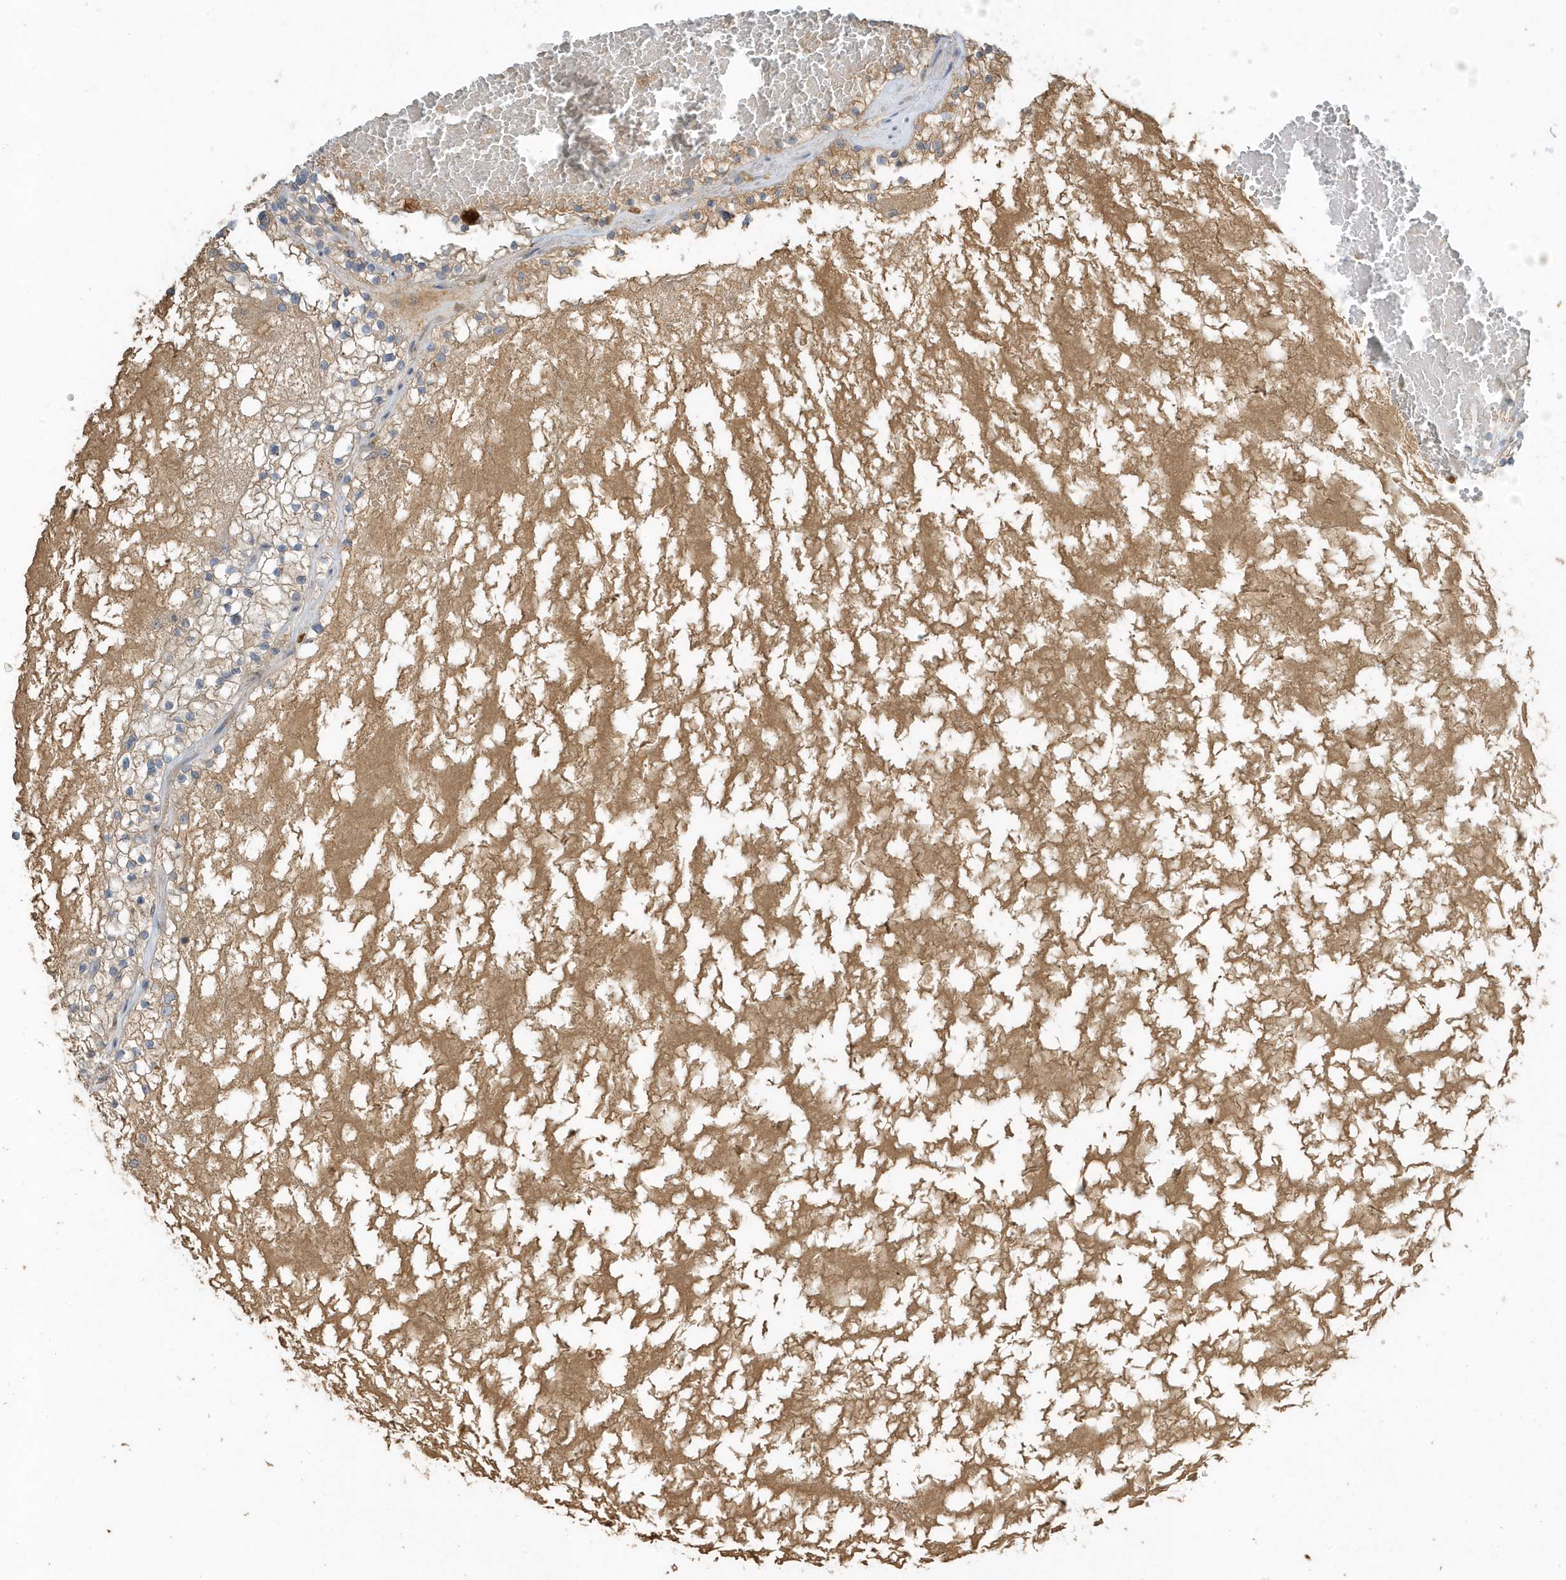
{"staining": {"intensity": "weak", "quantity": ">75%", "location": "cytoplasmic/membranous"}, "tissue": "renal cancer", "cell_type": "Tumor cells", "image_type": "cancer", "snomed": [{"axis": "morphology", "description": "Normal tissue, NOS"}, {"axis": "morphology", "description": "Adenocarcinoma, NOS"}, {"axis": "topography", "description": "Kidney"}], "caption": "Adenocarcinoma (renal) stained for a protein exhibits weak cytoplasmic/membranous positivity in tumor cells. (Stains: DAB (3,3'-diaminobenzidine) in brown, nuclei in blue, Microscopy: brightfield microscopy at high magnification).", "gene": "USP53", "patient": {"sex": "male", "age": 68}}